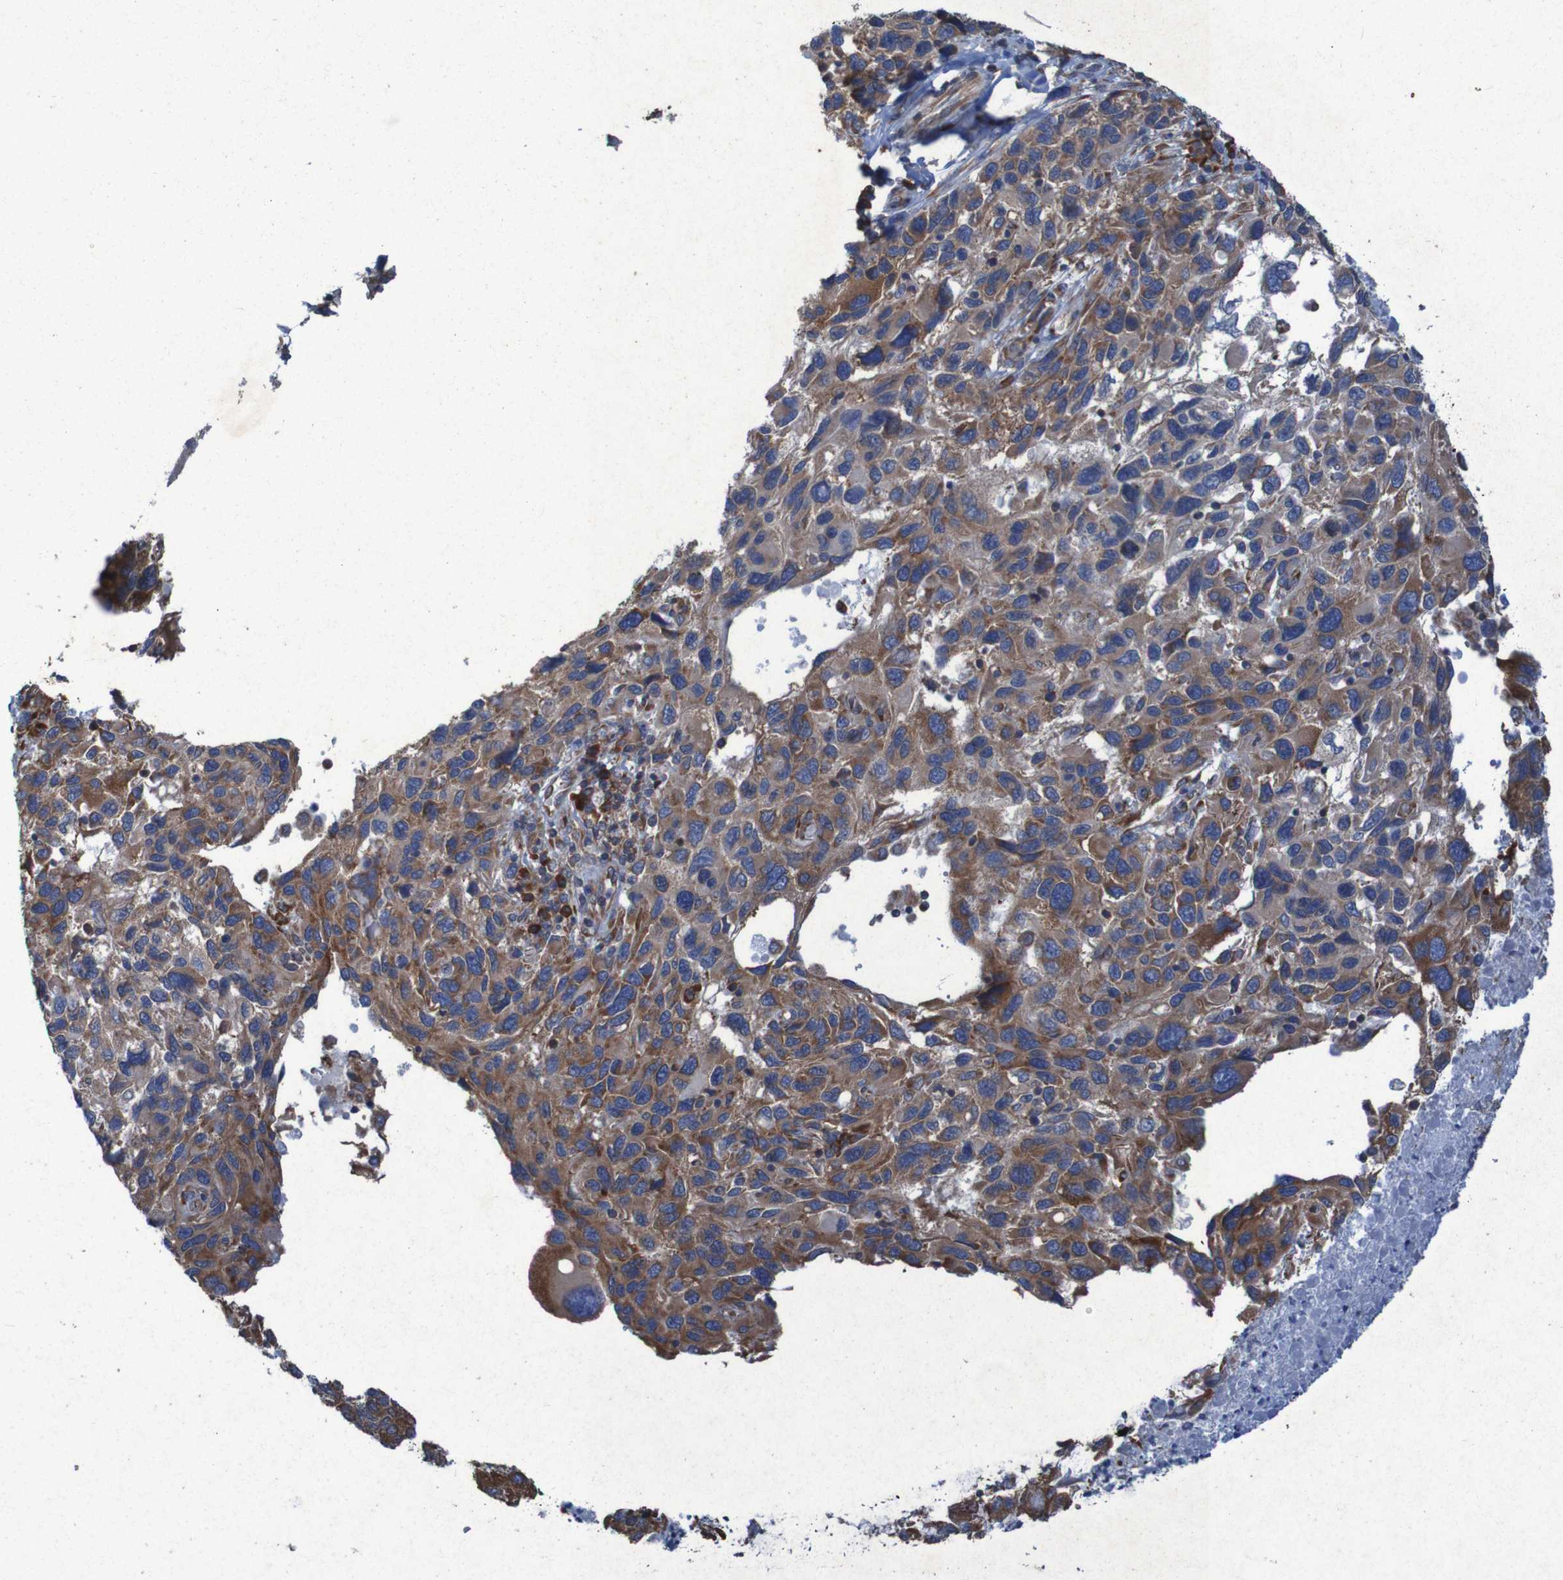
{"staining": {"intensity": "moderate", "quantity": ">75%", "location": "cytoplasmic/membranous"}, "tissue": "melanoma", "cell_type": "Tumor cells", "image_type": "cancer", "snomed": [{"axis": "morphology", "description": "Malignant melanoma, NOS"}, {"axis": "topography", "description": "Skin"}], "caption": "Brown immunohistochemical staining in human malignant melanoma demonstrates moderate cytoplasmic/membranous staining in approximately >75% of tumor cells. The protein of interest is shown in brown color, while the nuclei are stained blue.", "gene": "RPL10", "patient": {"sex": "male", "age": 53}}